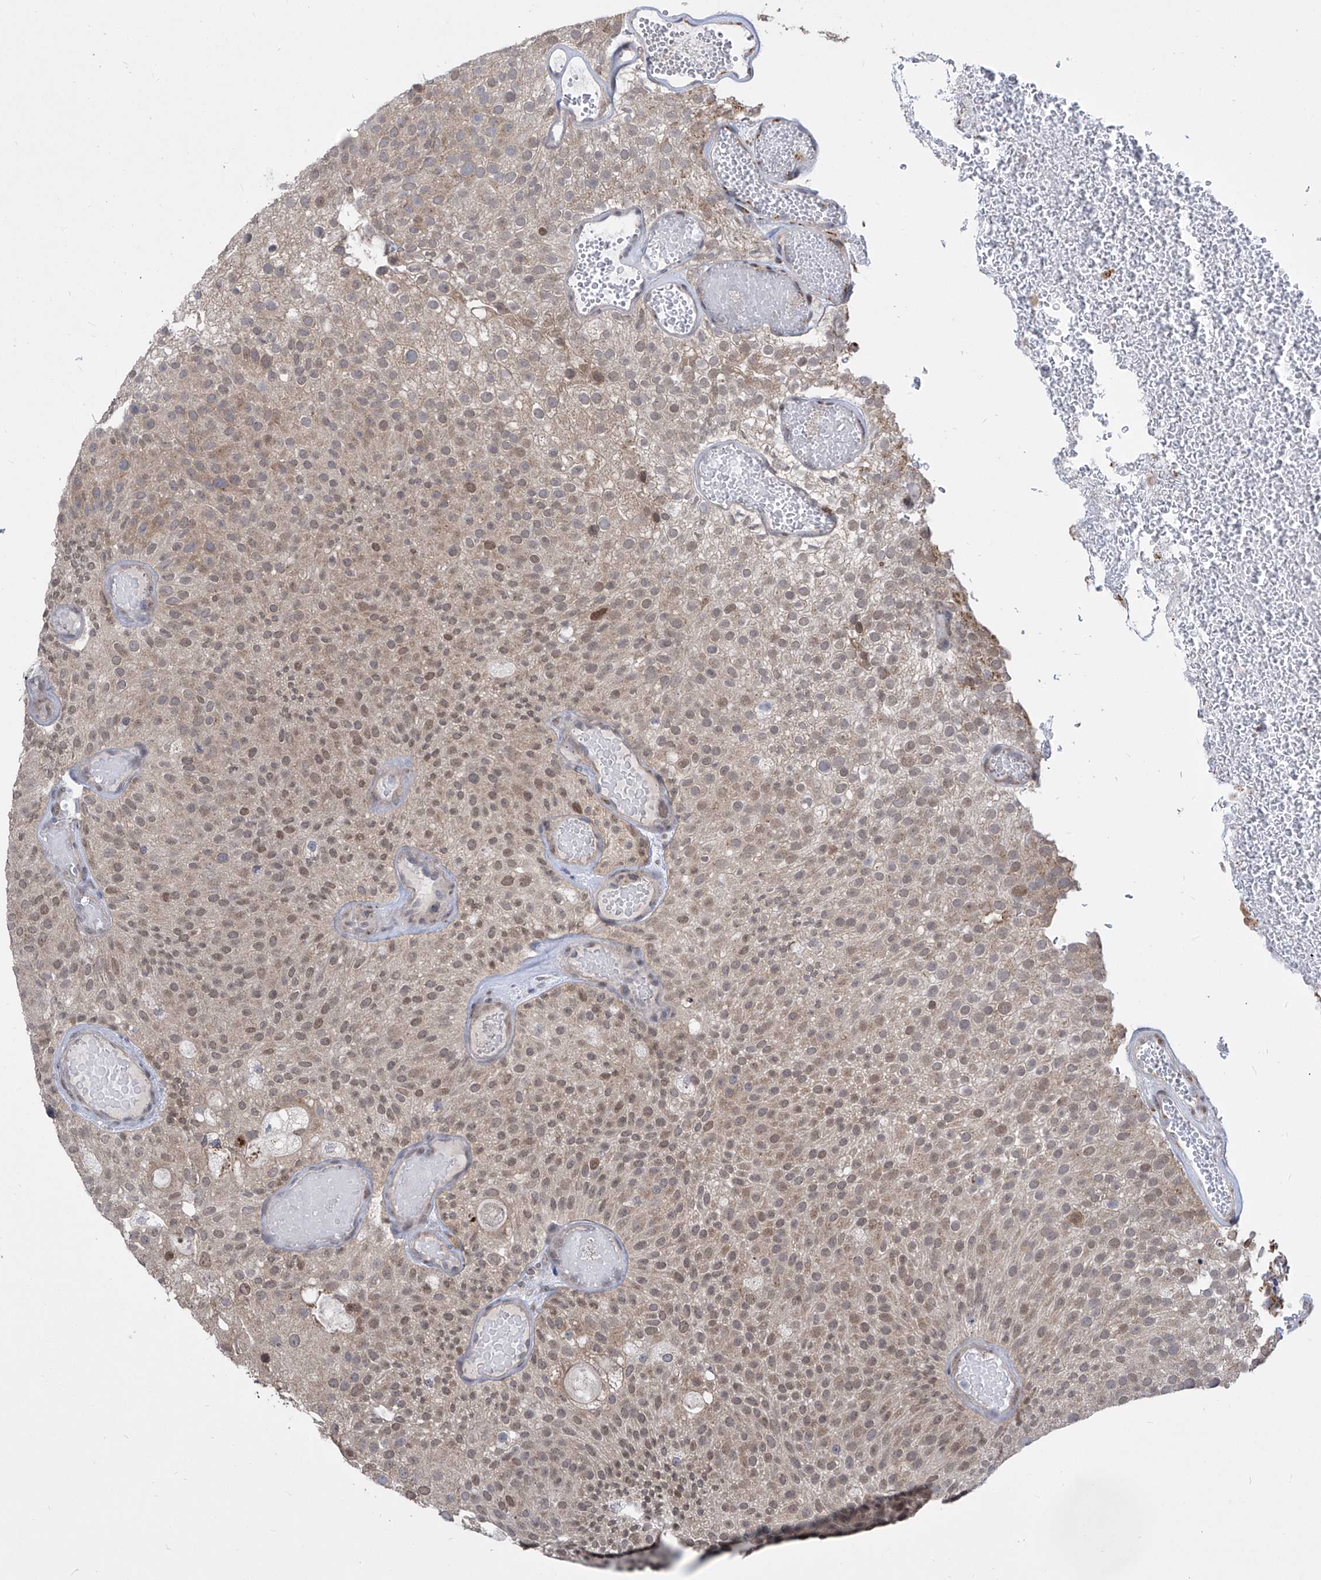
{"staining": {"intensity": "weak", "quantity": ">75%", "location": "cytoplasmic/membranous,nuclear"}, "tissue": "urothelial cancer", "cell_type": "Tumor cells", "image_type": "cancer", "snomed": [{"axis": "morphology", "description": "Urothelial carcinoma, Low grade"}, {"axis": "topography", "description": "Urinary bladder"}], "caption": "Approximately >75% of tumor cells in urothelial cancer reveal weak cytoplasmic/membranous and nuclear protein expression as visualized by brown immunohistochemical staining.", "gene": "CETN2", "patient": {"sex": "male", "age": 78}}